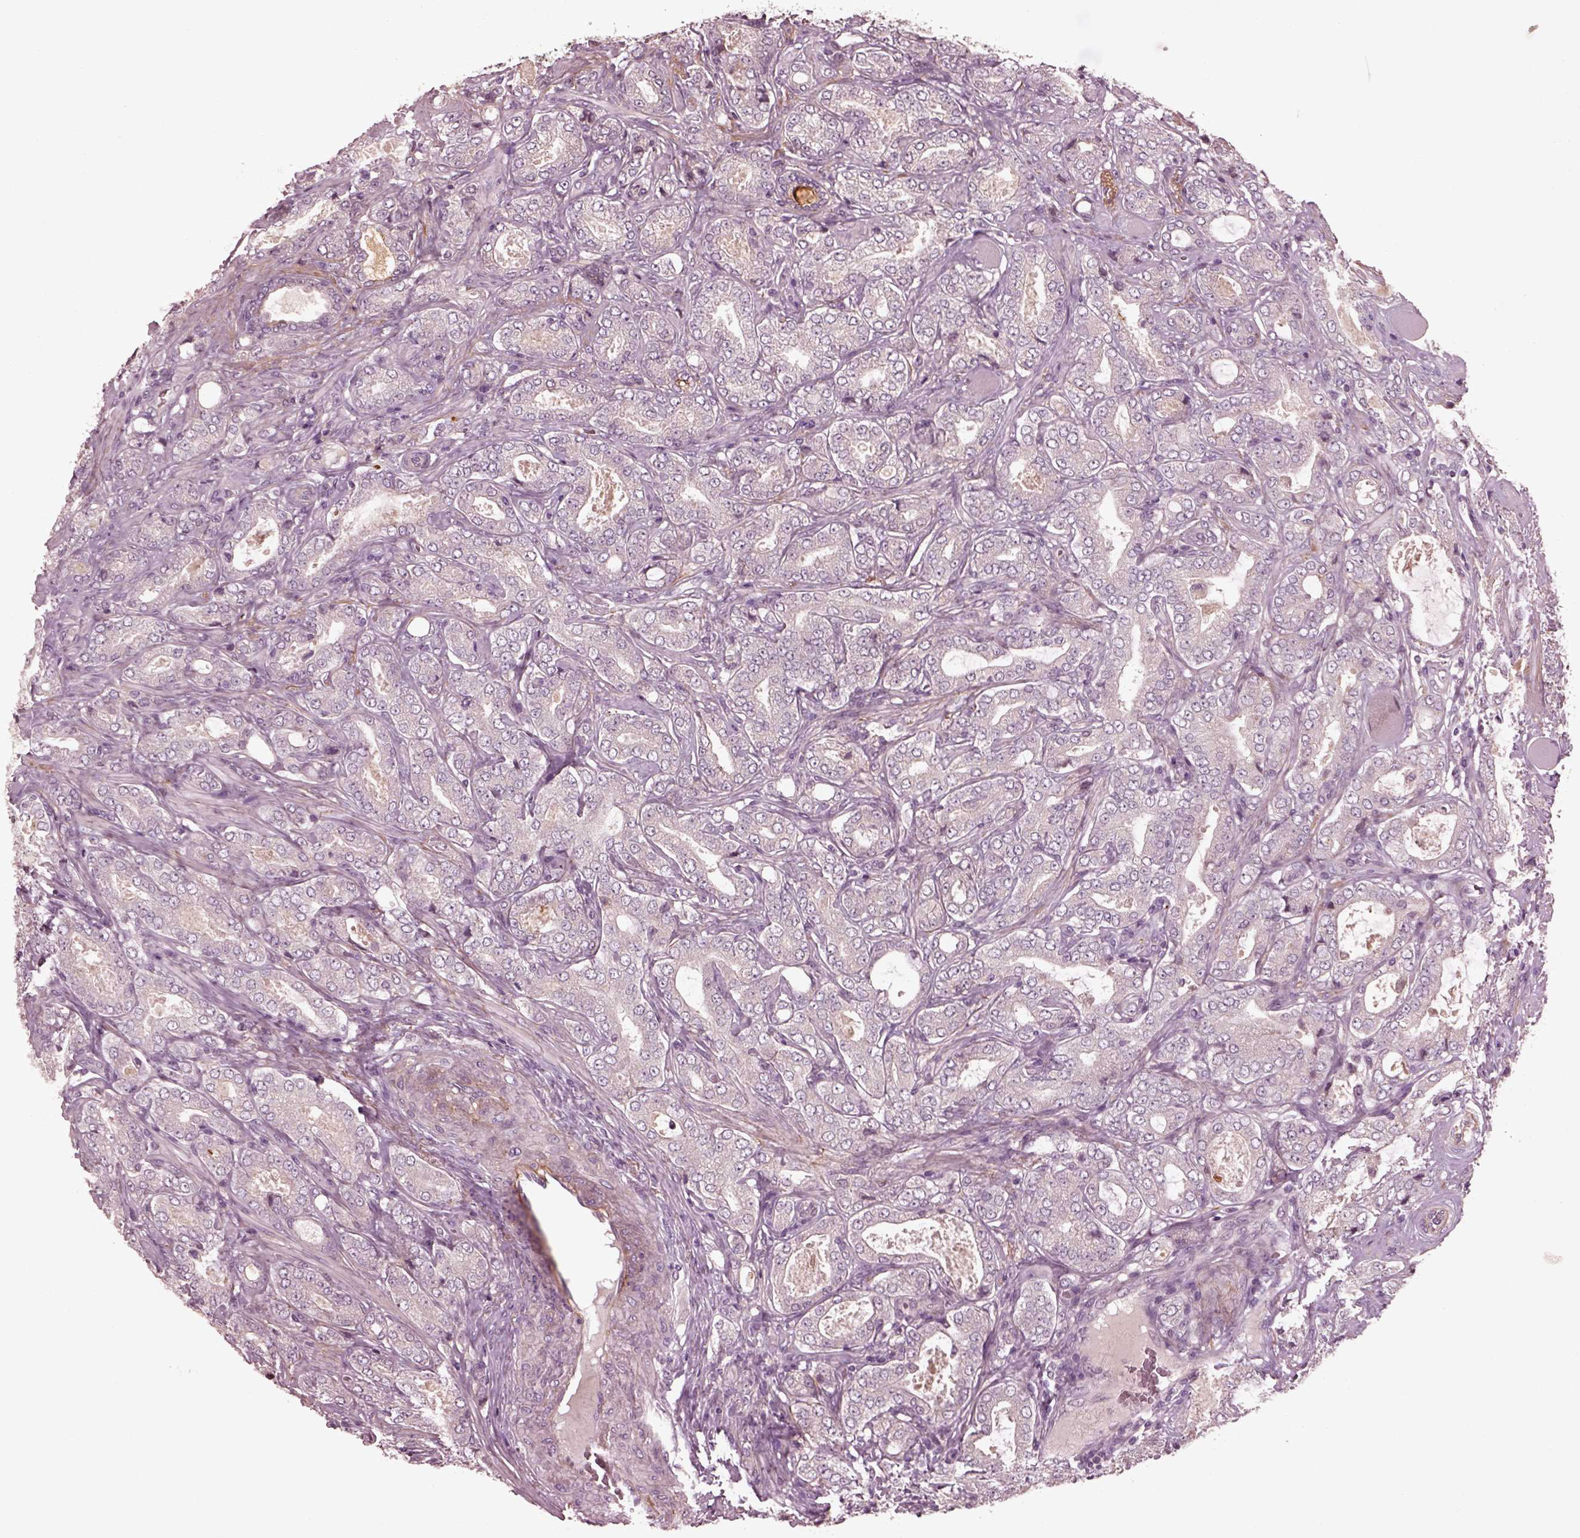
{"staining": {"intensity": "negative", "quantity": "none", "location": "none"}, "tissue": "prostate cancer", "cell_type": "Tumor cells", "image_type": "cancer", "snomed": [{"axis": "morphology", "description": "Adenocarcinoma, NOS"}, {"axis": "topography", "description": "Prostate"}], "caption": "There is no significant staining in tumor cells of prostate cancer (adenocarcinoma). (DAB IHC with hematoxylin counter stain).", "gene": "EFEMP1", "patient": {"sex": "male", "age": 64}}